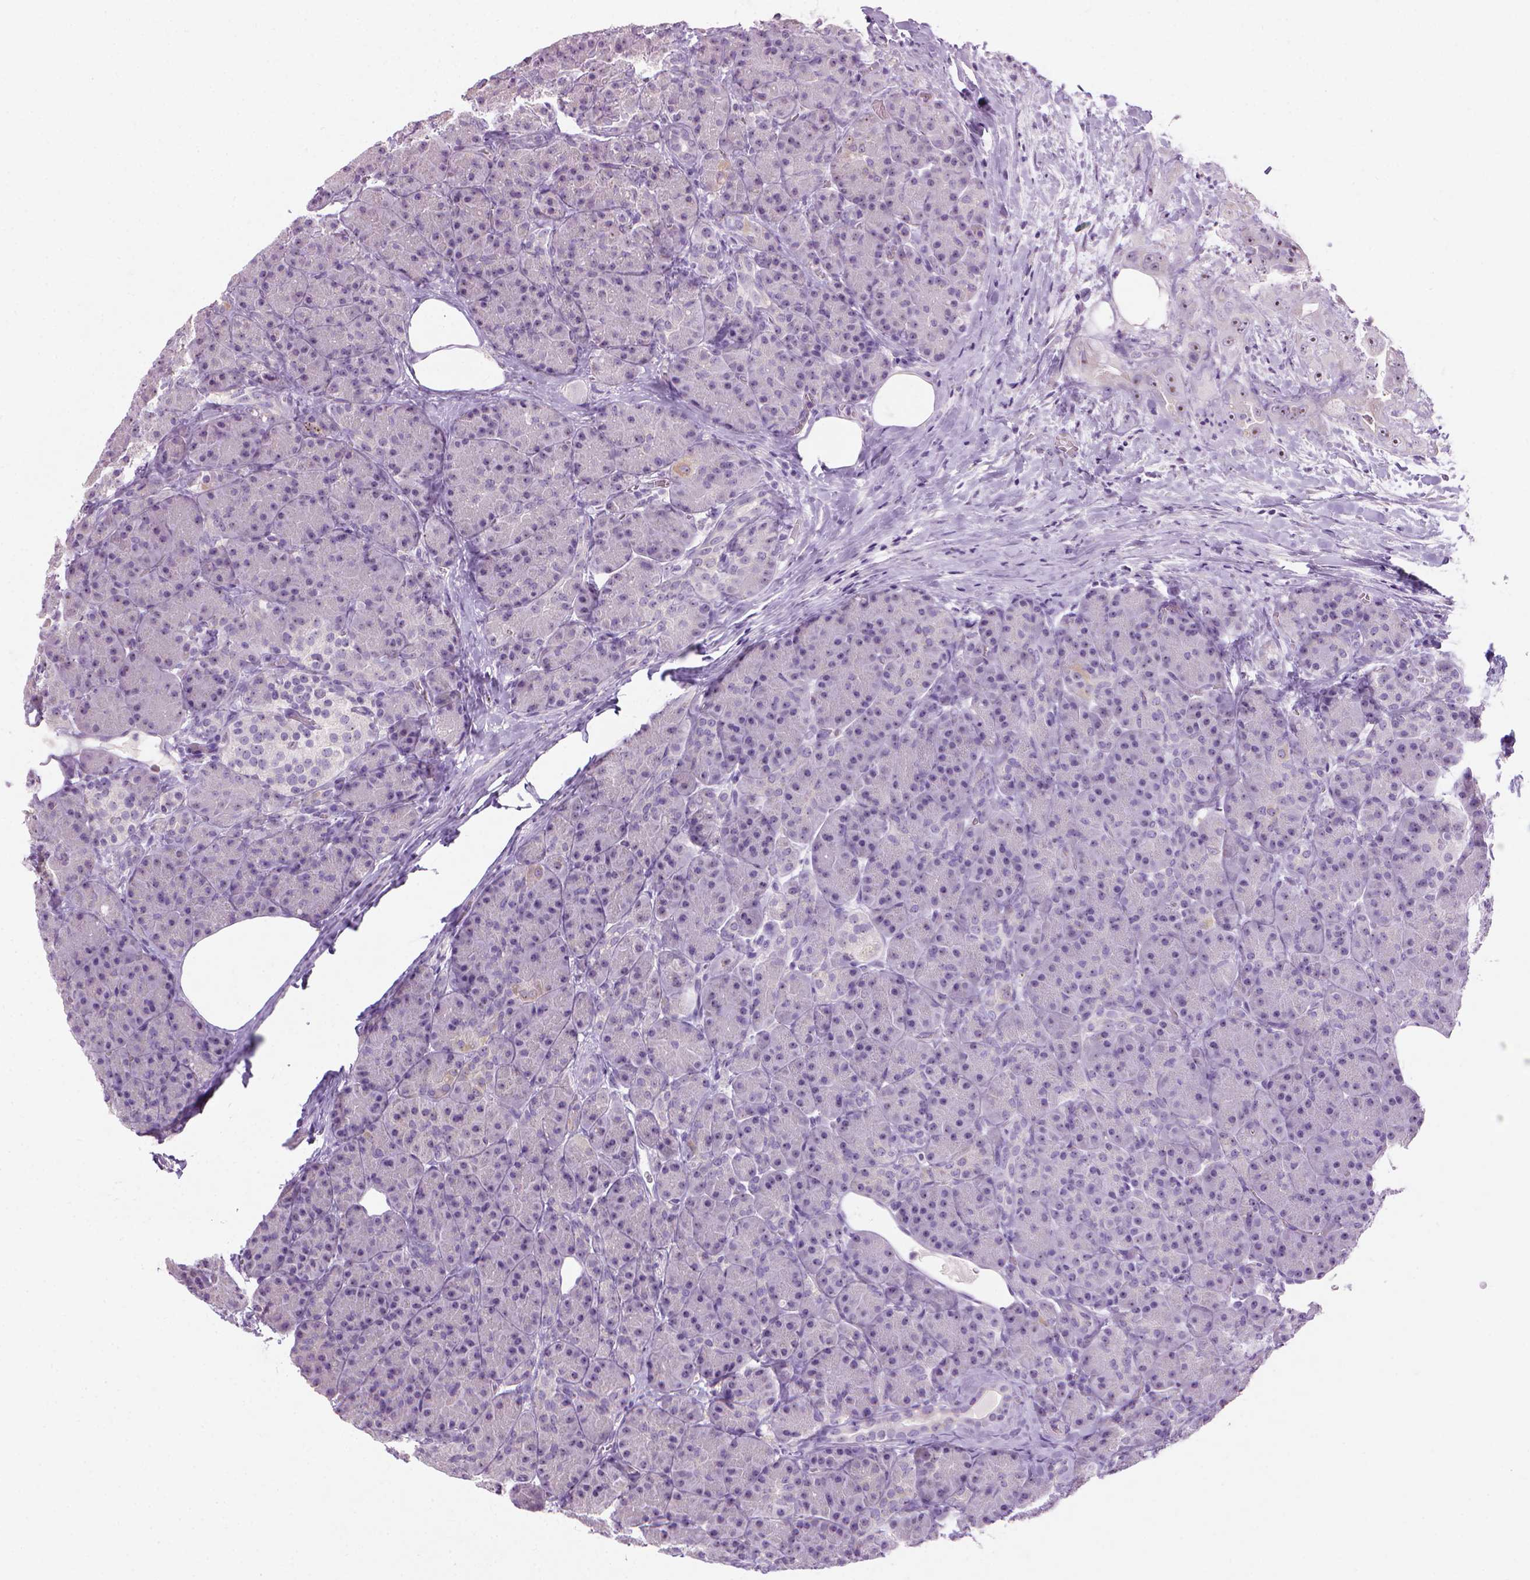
{"staining": {"intensity": "negative", "quantity": "none", "location": "none"}, "tissue": "pancreas", "cell_type": "Exocrine glandular cells", "image_type": "normal", "snomed": [{"axis": "morphology", "description": "Normal tissue, NOS"}, {"axis": "topography", "description": "Pancreas"}], "caption": "The histopathology image shows no staining of exocrine glandular cells in normal pancreas.", "gene": "UTP4", "patient": {"sex": "male", "age": 57}}